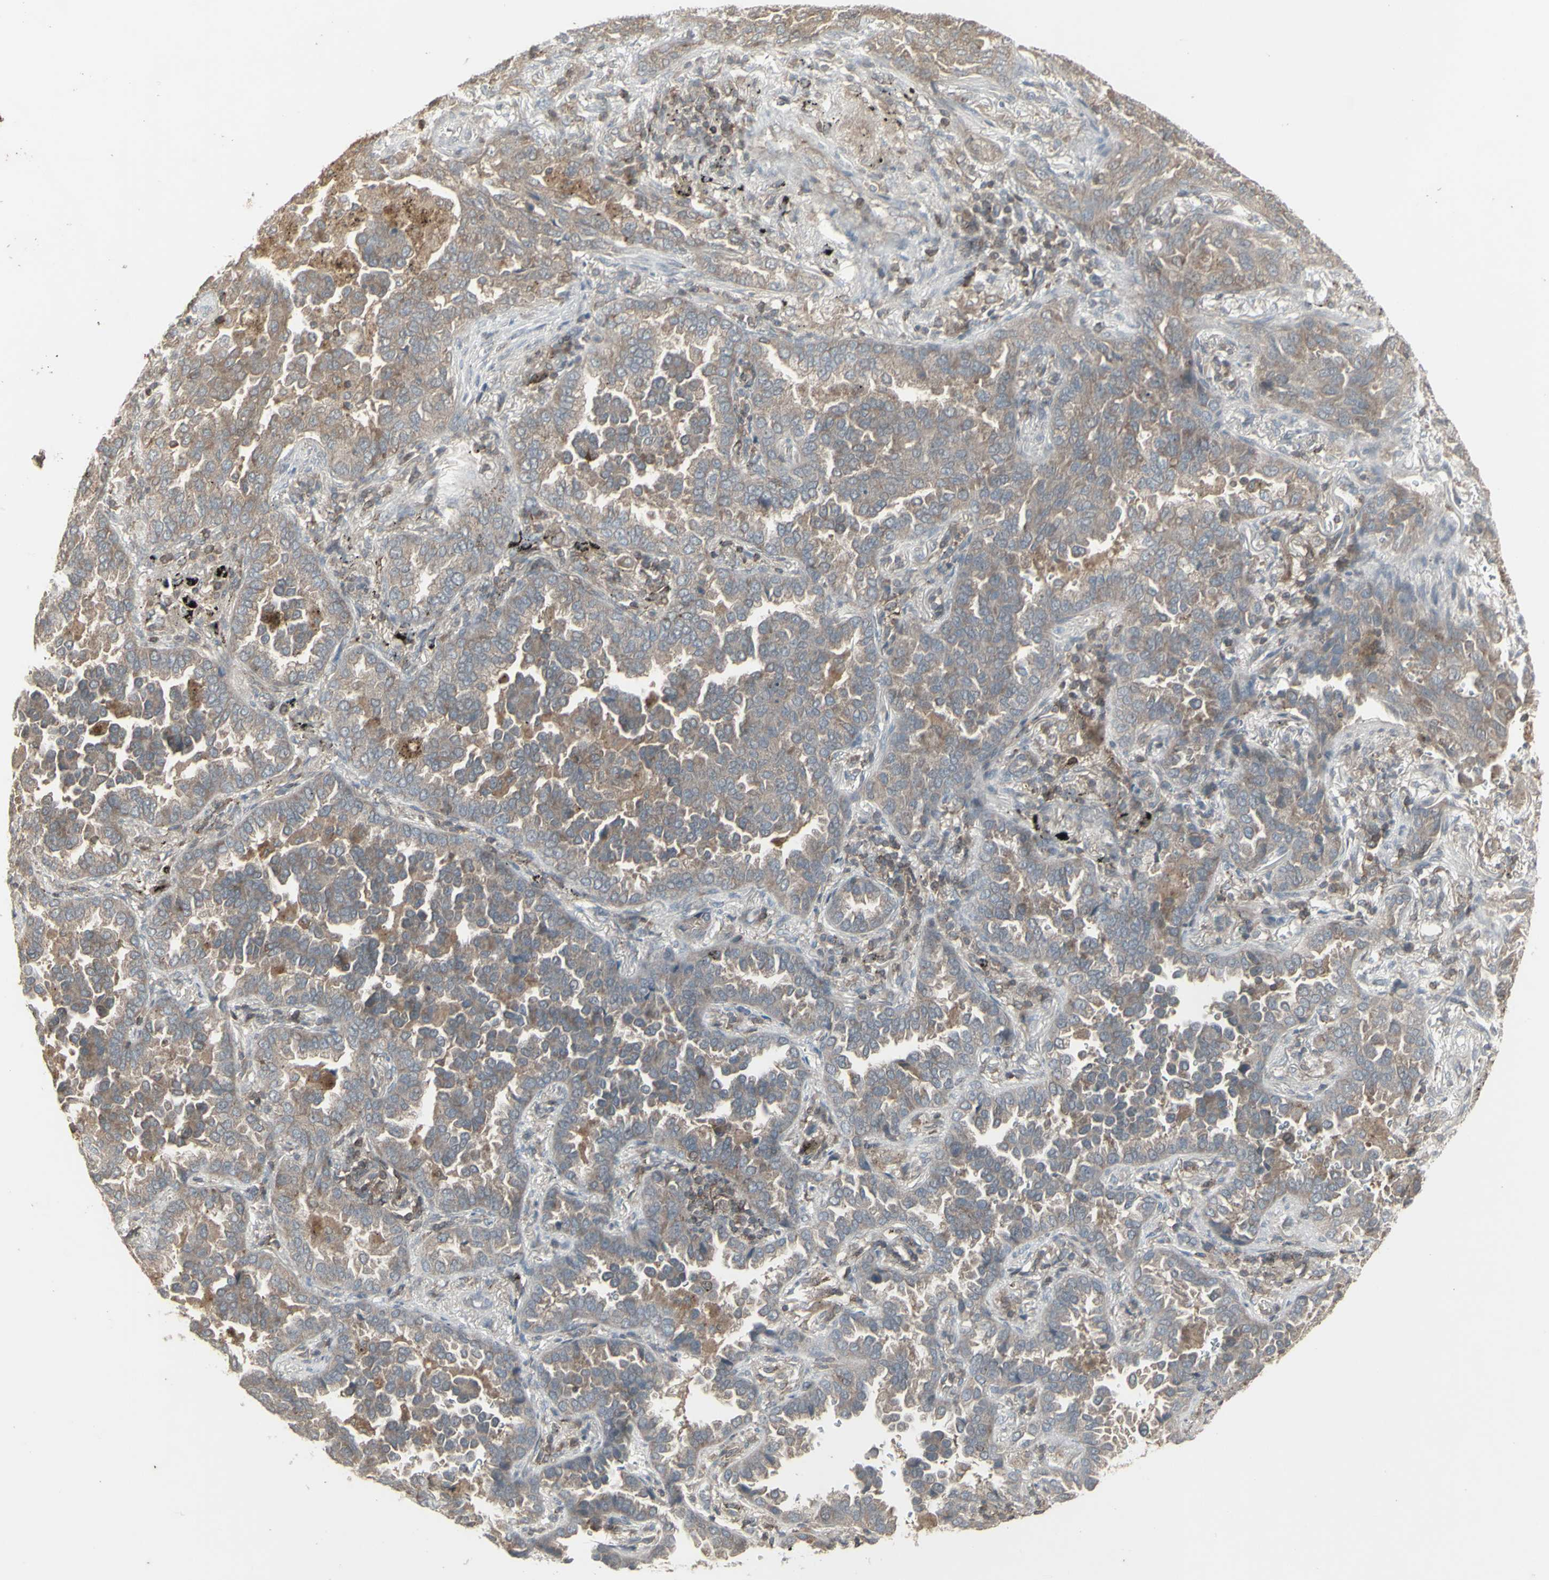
{"staining": {"intensity": "weak", "quantity": ">75%", "location": "cytoplasmic/membranous"}, "tissue": "lung cancer", "cell_type": "Tumor cells", "image_type": "cancer", "snomed": [{"axis": "morphology", "description": "Normal tissue, NOS"}, {"axis": "morphology", "description": "Adenocarcinoma, NOS"}, {"axis": "topography", "description": "Lung"}], "caption": "Lung adenocarcinoma stained with a brown dye exhibits weak cytoplasmic/membranous positive staining in about >75% of tumor cells.", "gene": "CSK", "patient": {"sex": "male", "age": 59}}